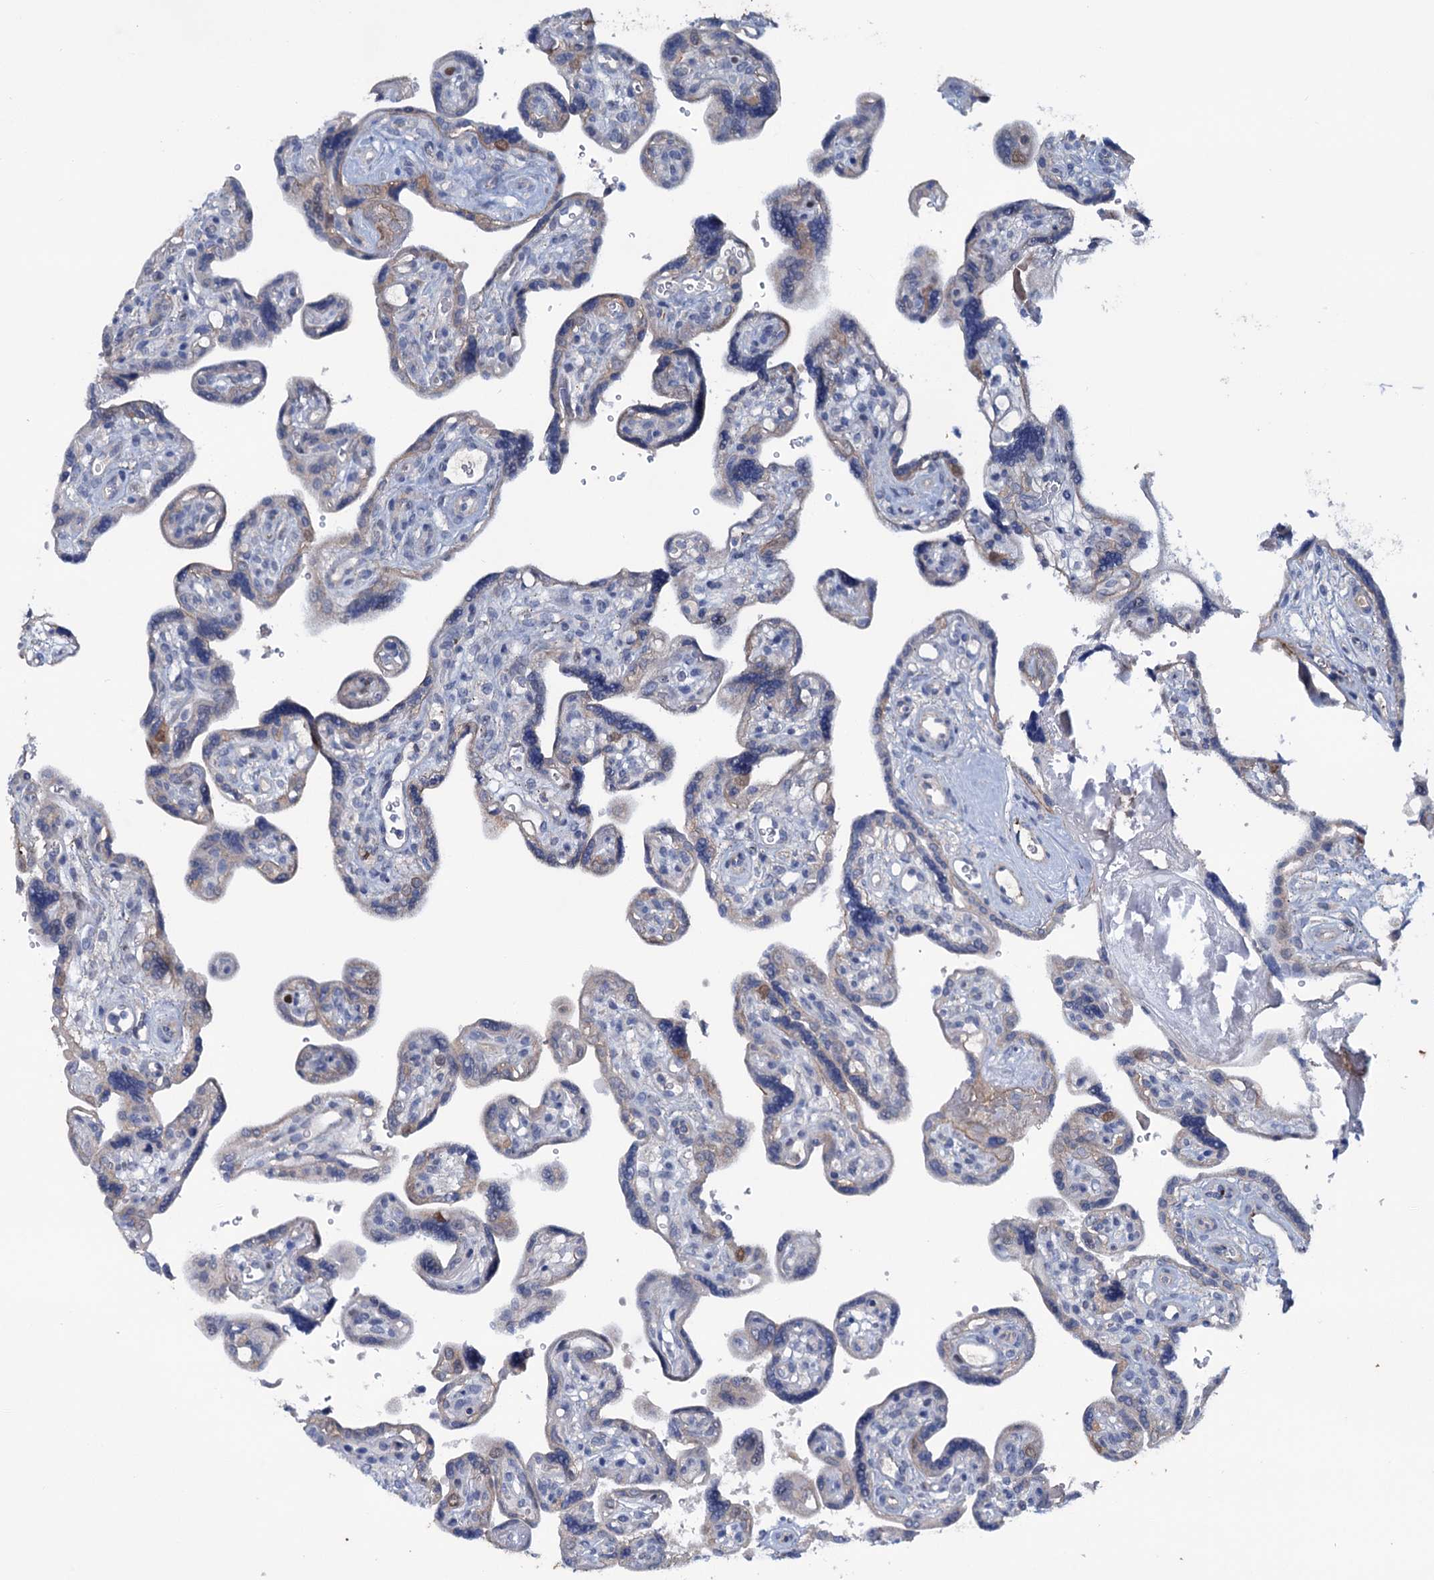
{"staining": {"intensity": "negative", "quantity": "none", "location": "none"}, "tissue": "placenta", "cell_type": "Trophoblastic cells", "image_type": "normal", "snomed": [{"axis": "morphology", "description": "Normal tissue, NOS"}, {"axis": "topography", "description": "Placenta"}], "caption": "Immunohistochemistry of unremarkable human placenta demonstrates no positivity in trophoblastic cells.", "gene": "FAM111B", "patient": {"sex": "female", "age": 39}}